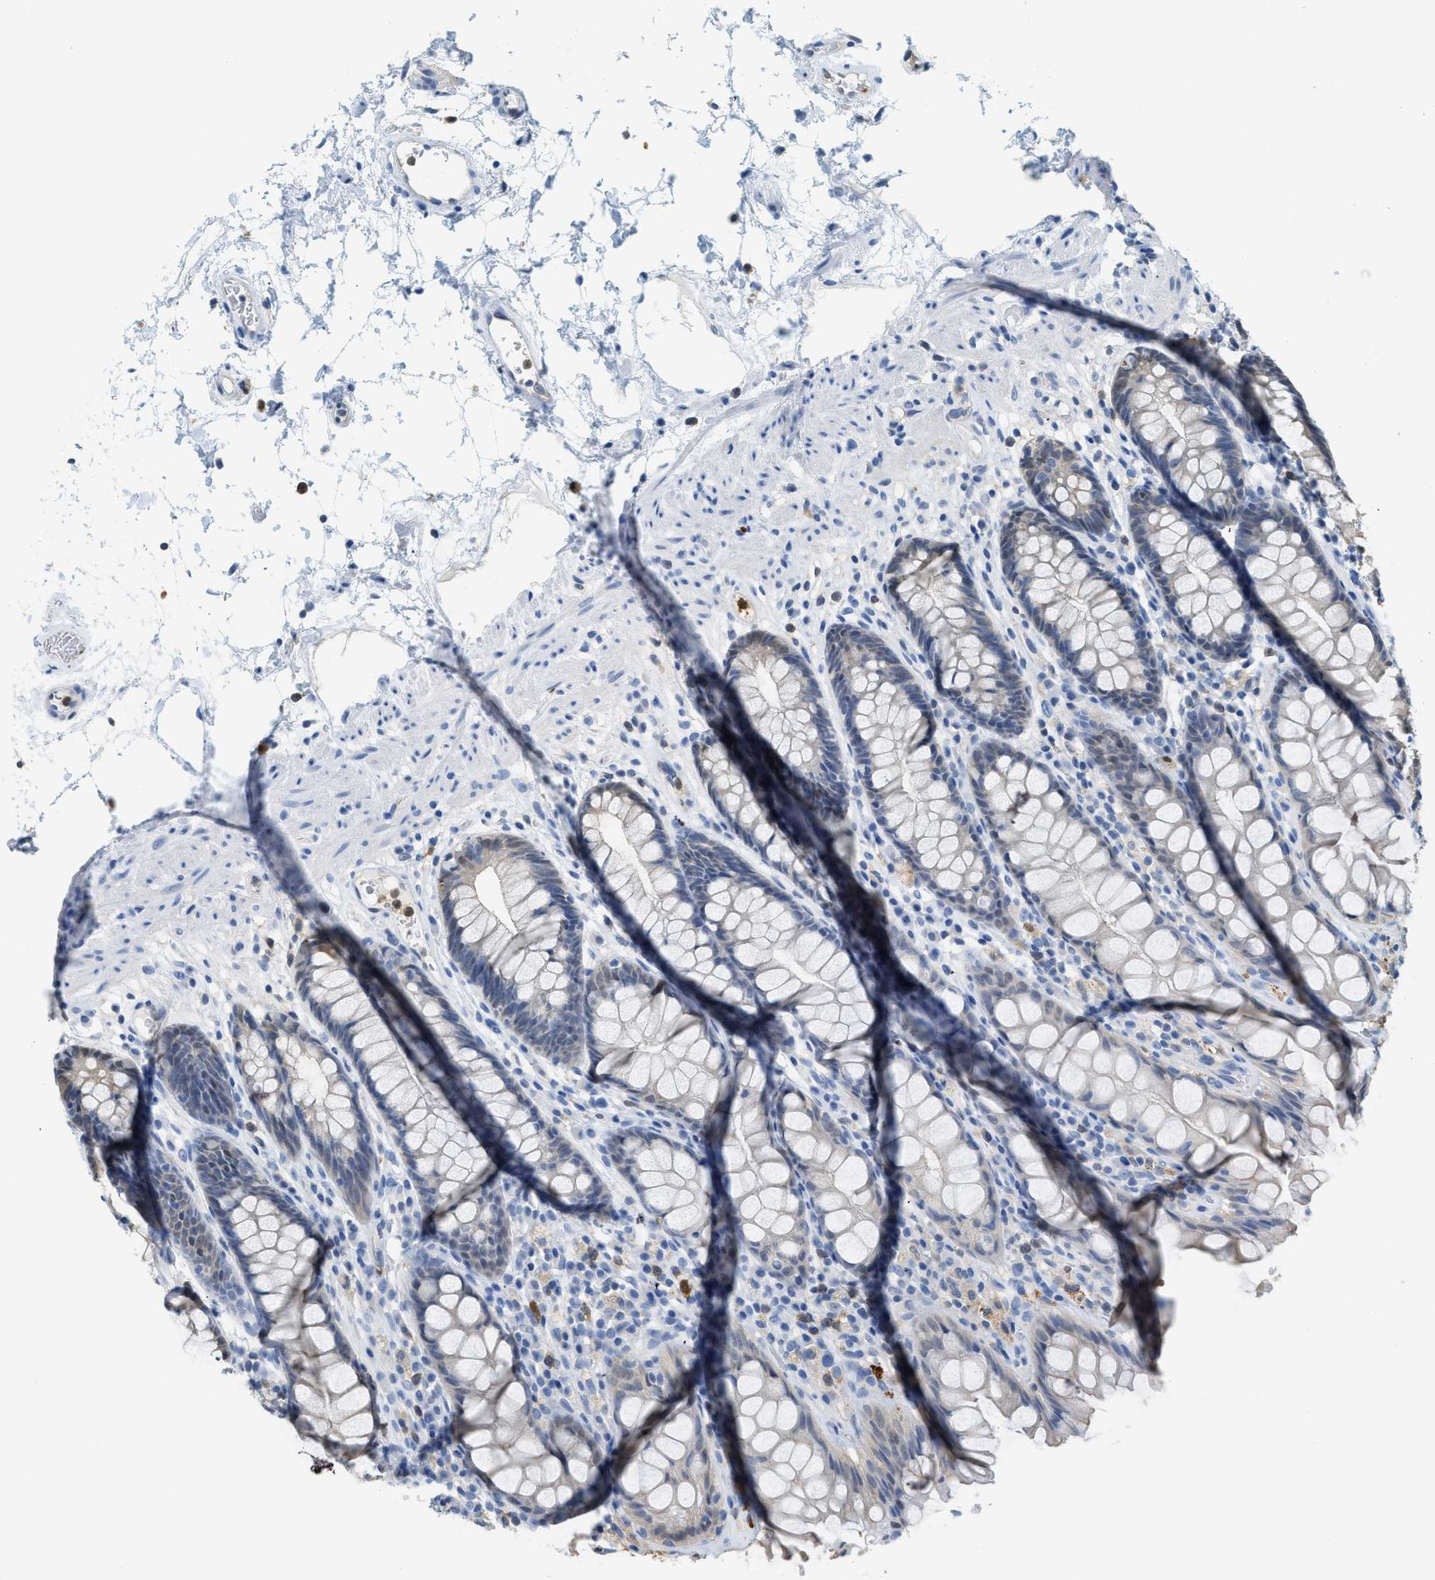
{"staining": {"intensity": "moderate", "quantity": "<25%", "location": "cytoplasmic/membranous,nuclear"}, "tissue": "rectum", "cell_type": "Glandular cells", "image_type": "normal", "snomed": [{"axis": "morphology", "description": "Normal tissue, NOS"}, {"axis": "topography", "description": "Rectum"}], "caption": "Unremarkable rectum reveals moderate cytoplasmic/membranous,nuclear expression in about <25% of glandular cells, visualized by immunohistochemistry.", "gene": "SERPINB1", "patient": {"sex": "male", "age": 64}}